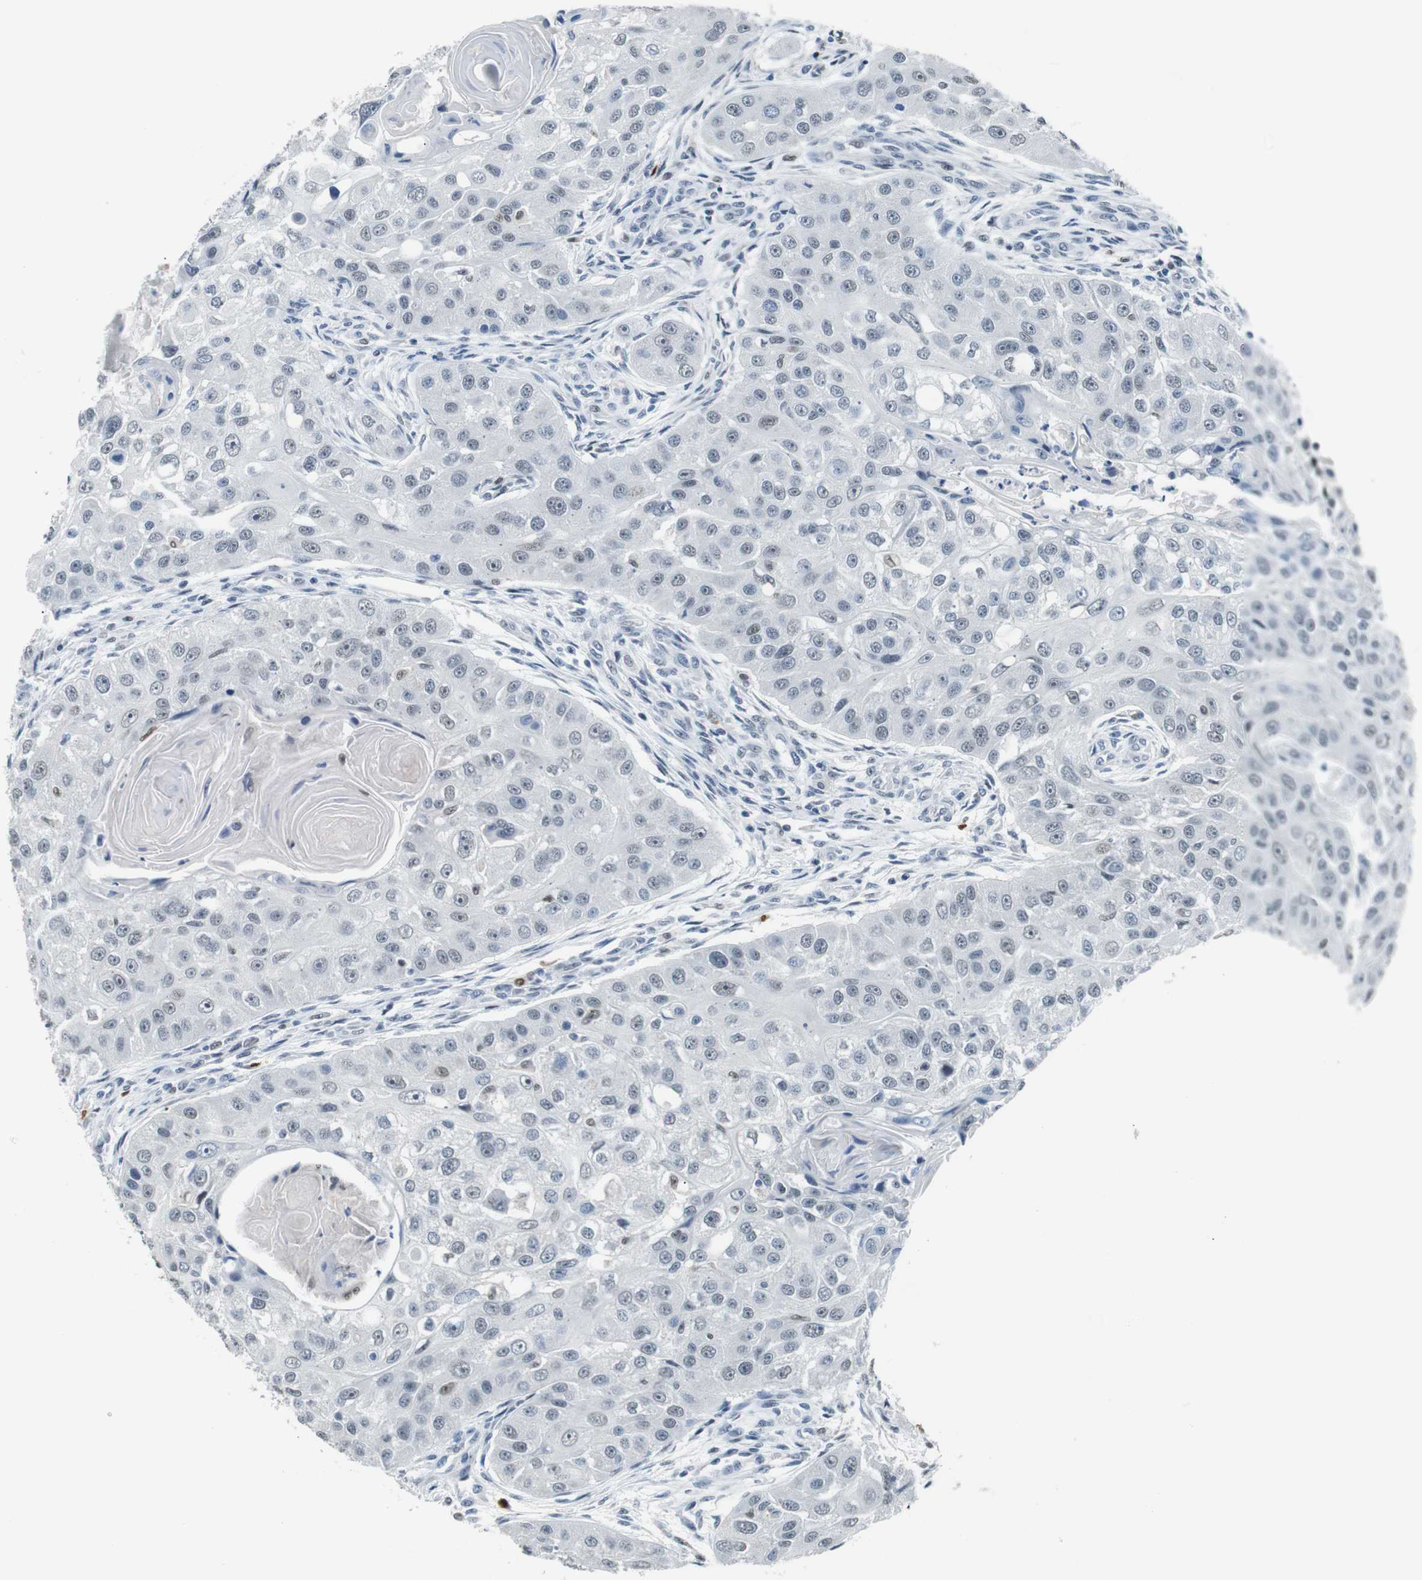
{"staining": {"intensity": "negative", "quantity": "none", "location": "none"}, "tissue": "head and neck cancer", "cell_type": "Tumor cells", "image_type": "cancer", "snomed": [{"axis": "morphology", "description": "Normal tissue, NOS"}, {"axis": "morphology", "description": "Squamous cell carcinoma, NOS"}, {"axis": "topography", "description": "Skeletal muscle"}, {"axis": "topography", "description": "Head-Neck"}], "caption": "Human head and neck cancer stained for a protein using immunohistochemistry demonstrates no expression in tumor cells.", "gene": "IRF8", "patient": {"sex": "male", "age": 51}}